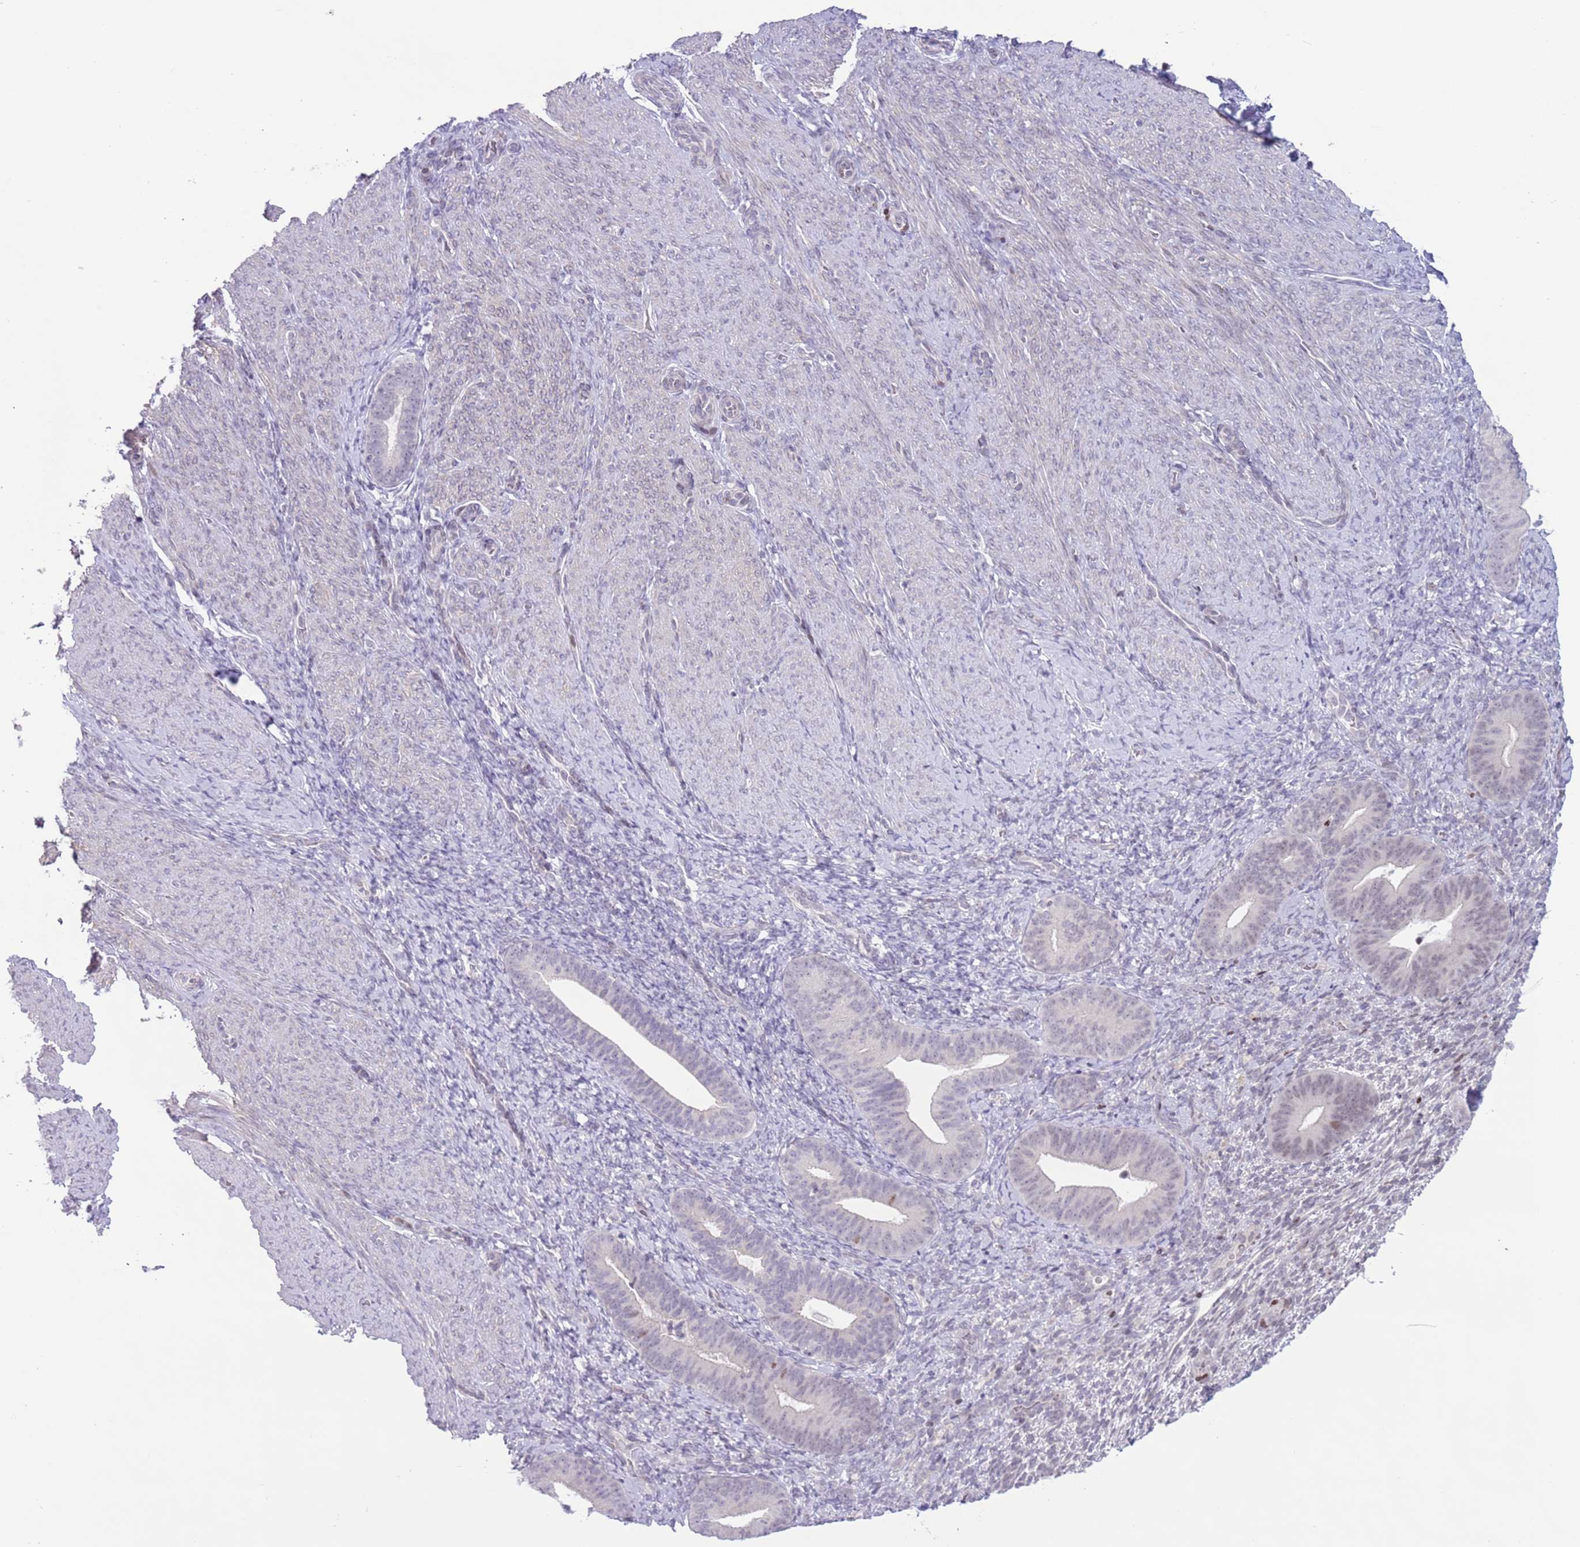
{"staining": {"intensity": "negative", "quantity": "none", "location": "none"}, "tissue": "endometrium", "cell_type": "Cells in endometrial stroma", "image_type": "normal", "snomed": [{"axis": "morphology", "description": "Normal tissue, NOS"}, {"axis": "topography", "description": "Endometrium"}], "caption": "DAB immunohistochemical staining of normal endometrium displays no significant expression in cells in endometrial stroma.", "gene": "MFSD10", "patient": {"sex": "female", "age": 65}}